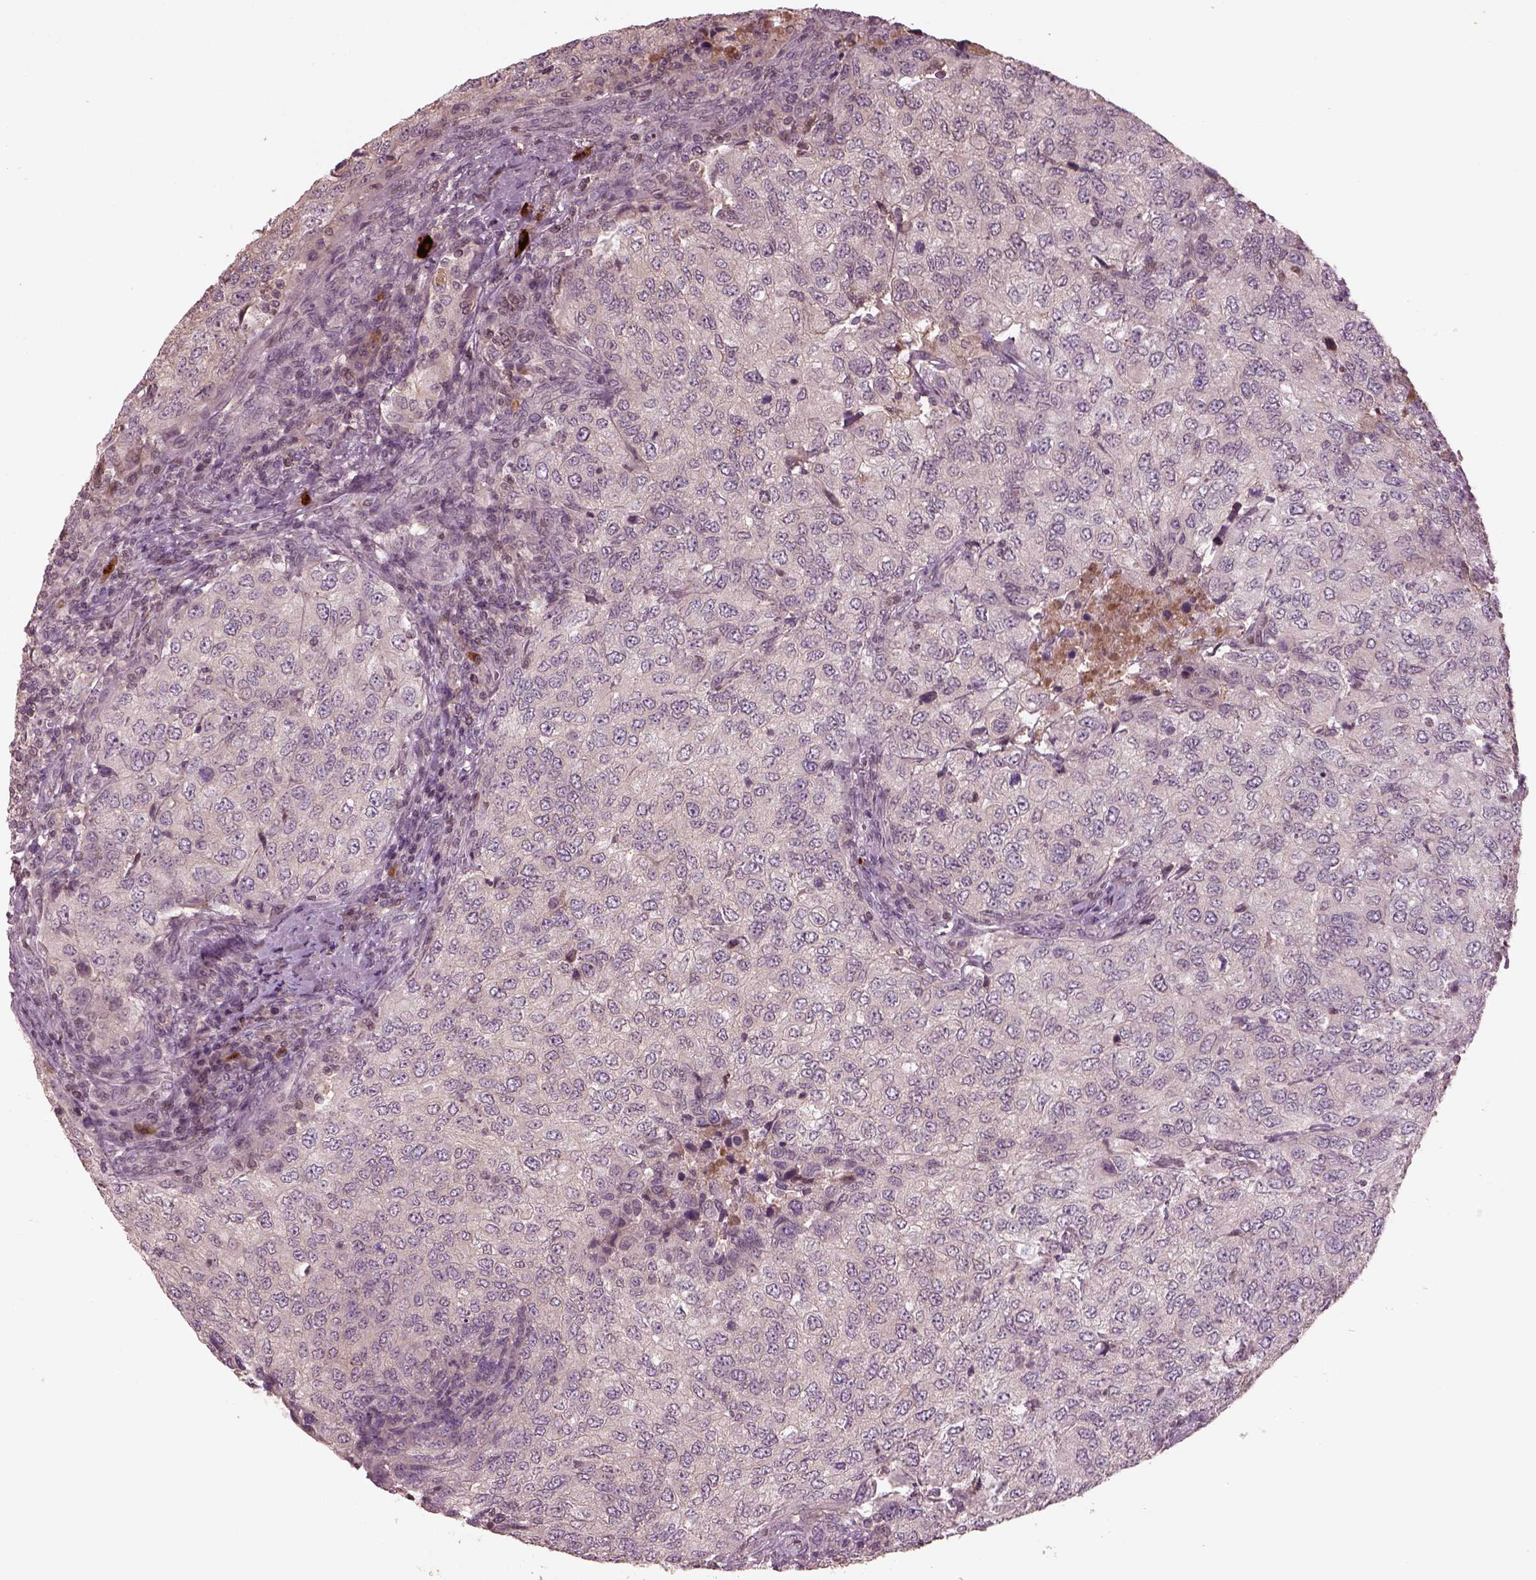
{"staining": {"intensity": "negative", "quantity": "none", "location": "none"}, "tissue": "urothelial cancer", "cell_type": "Tumor cells", "image_type": "cancer", "snomed": [{"axis": "morphology", "description": "Urothelial carcinoma, High grade"}, {"axis": "topography", "description": "Urinary bladder"}], "caption": "Micrograph shows no protein staining in tumor cells of urothelial cancer tissue.", "gene": "PTX4", "patient": {"sex": "female", "age": 78}}